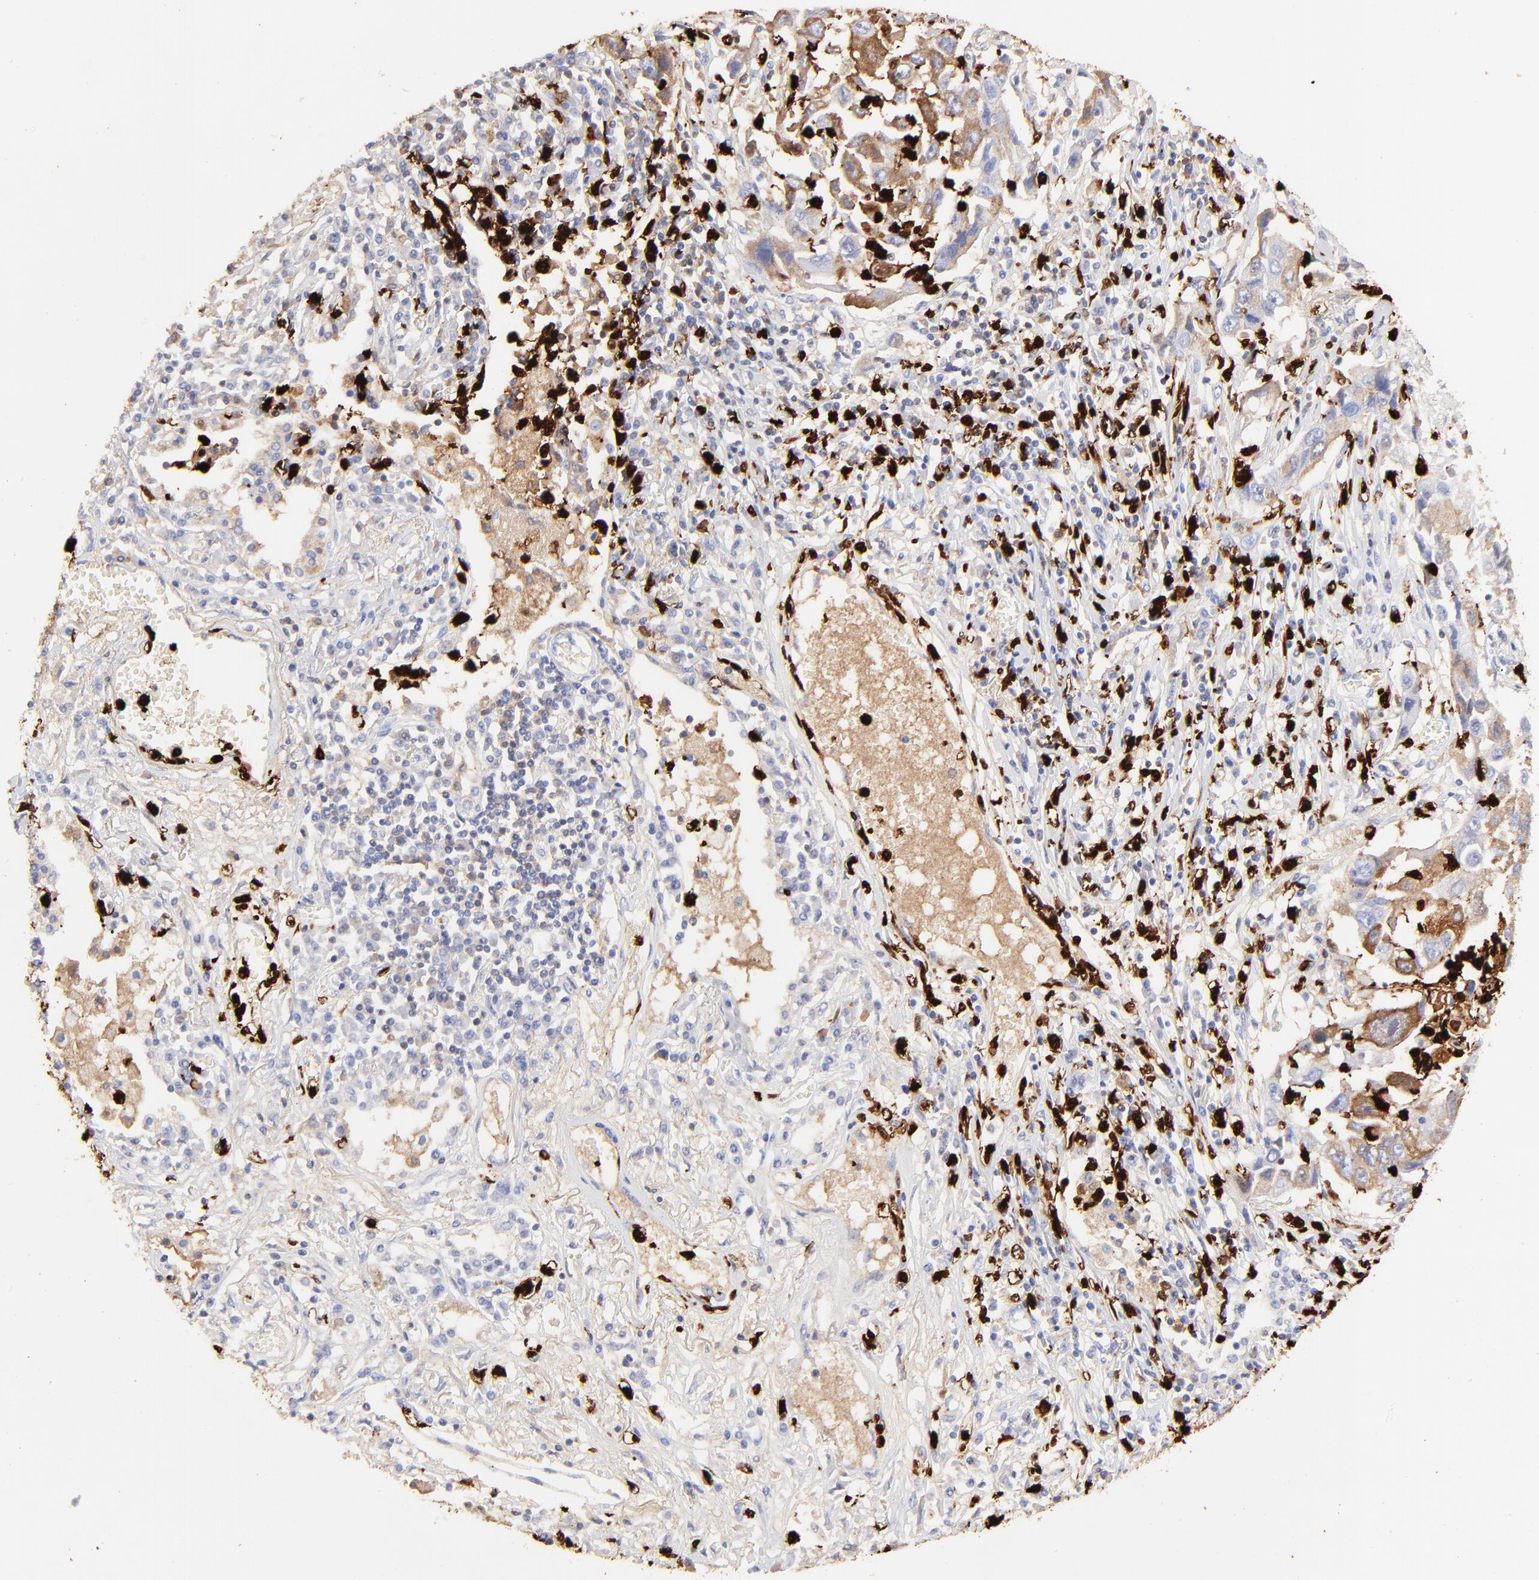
{"staining": {"intensity": "weak", "quantity": "25%-75%", "location": "cytoplasmic/membranous"}, "tissue": "lung cancer", "cell_type": "Tumor cells", "image_type": "cancer", "snomed": [{"axis": "morphology", "description": "Squamous cell carcinoma, NOS"}, {"axis": "topography", "description": "Lung"}], "caption": "Protein expression analysis of lung squamous cell carcinoma displays weak cytoplasmic/membranous staining in approximately 25%-75% of tumor cells.", "gene": "S100A12", "patient": {"sex": "male", "age": 71}}